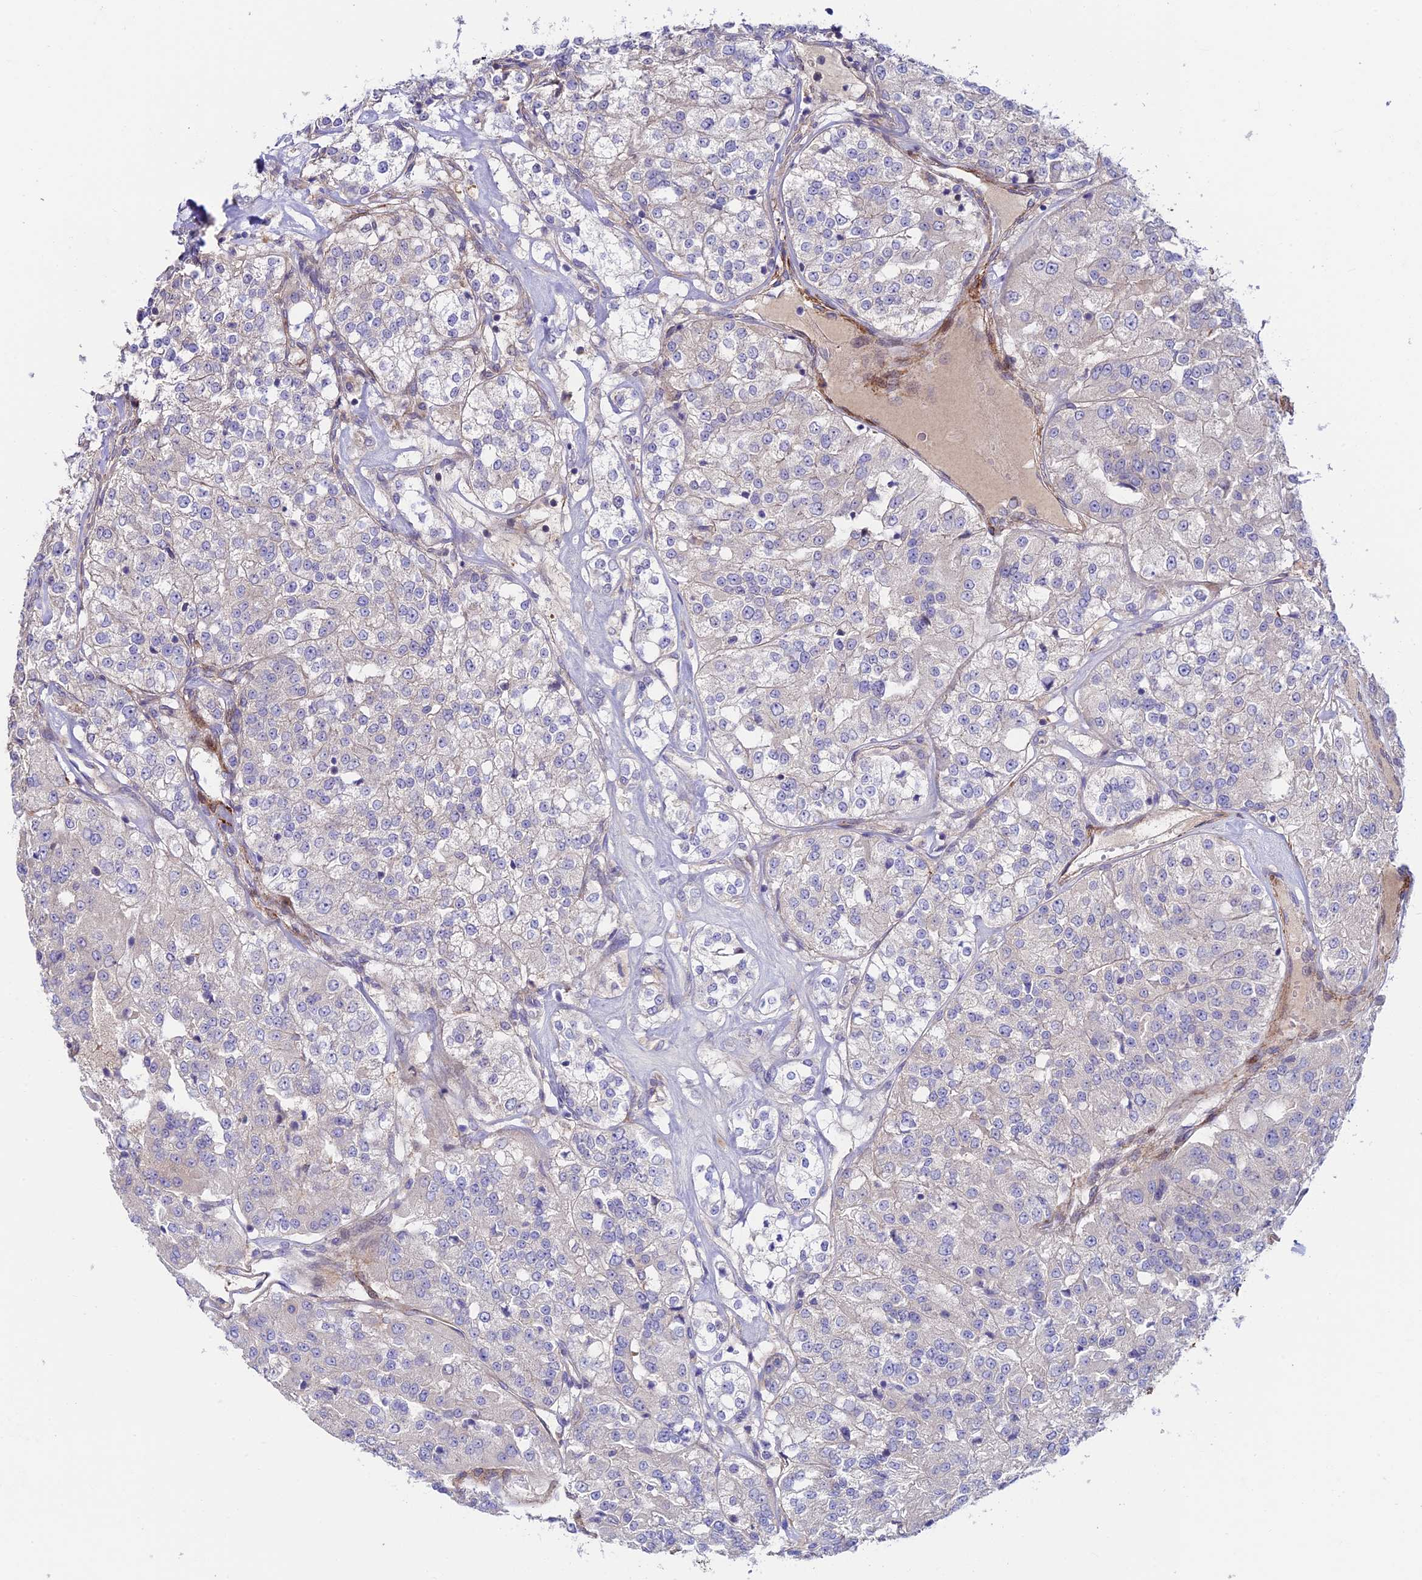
{"staining": {"intensity": "weak", "quantity": "<25%", "location": "cytoplasmic/membranous"}, "tissue": "renal cancer", "cell_type": "Tumor cells", "image_type": "cancer", "snomed": [{"axis": "morphology", "description": "Adenocarcinoma, NOS"}, {"axis": "topography", "description": "Kidney"}], "caption": "This is an immunohistochemistry (IHC) image of human renal cancer. There is no staining in tumor cells.", "gene": "ANKRD50", "patient": {"sex": "female", "age": 63}}